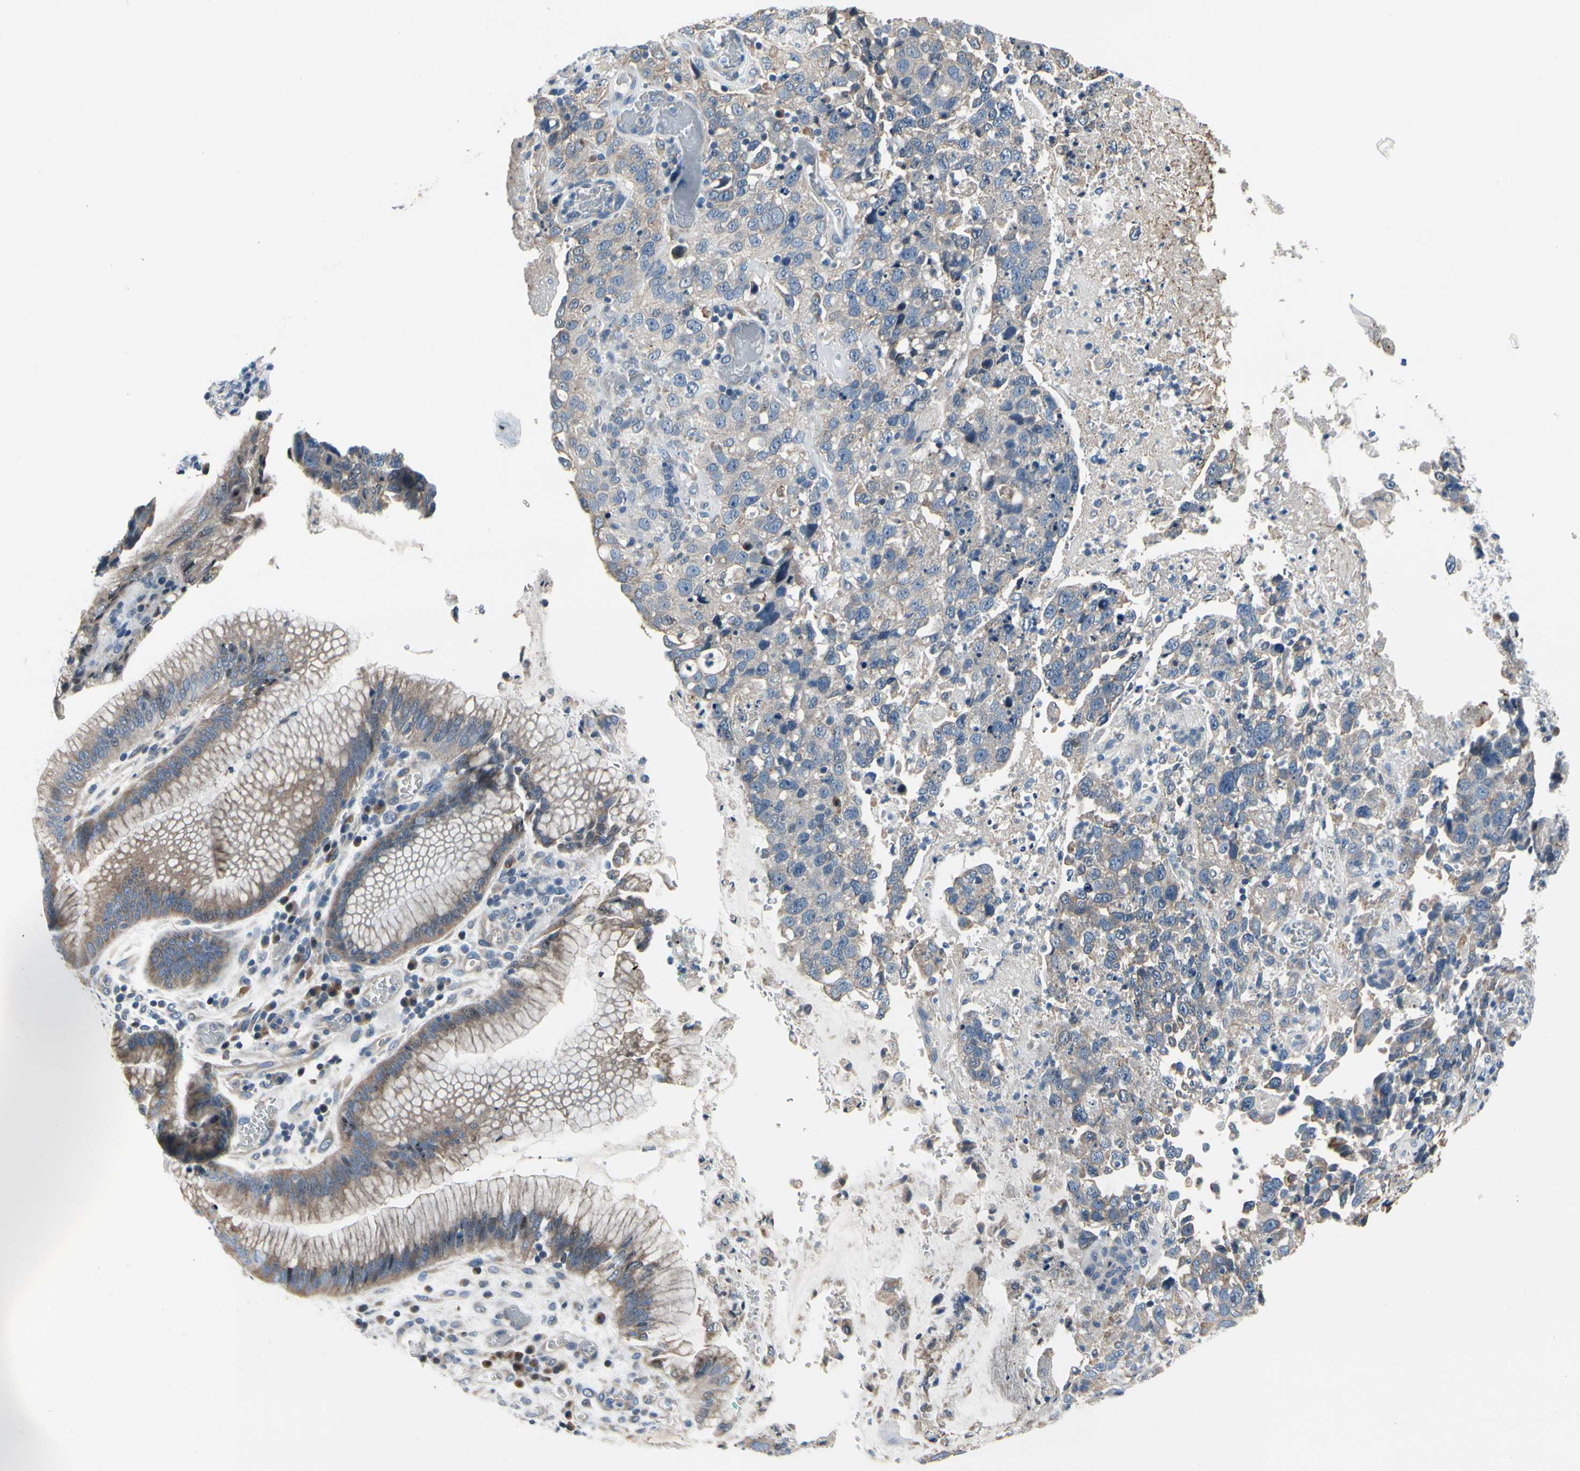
{"staining": {"intensity": "negative", "quantity": "none", "location": "none"}, "tissue": "stomach cancer", "cell_type": "Tumor cells", "image_type": "cancer", "snomed": [{"axis": "morphology", "description": "Normal tissue, NOS"}, {"axis": "morphology", "description": "Adenocarcinoma, NOS"}, {"axis": "topography", "description": "Stomach"}], "caption": "Immunohistochemistry (IHC) photomicrograph of stomach adenocarcinoma stained for a protein (brown), which reveals no staining in tumor cells.", "gene": "NFASC", "patient": {"sex": "male", "age": 48}}